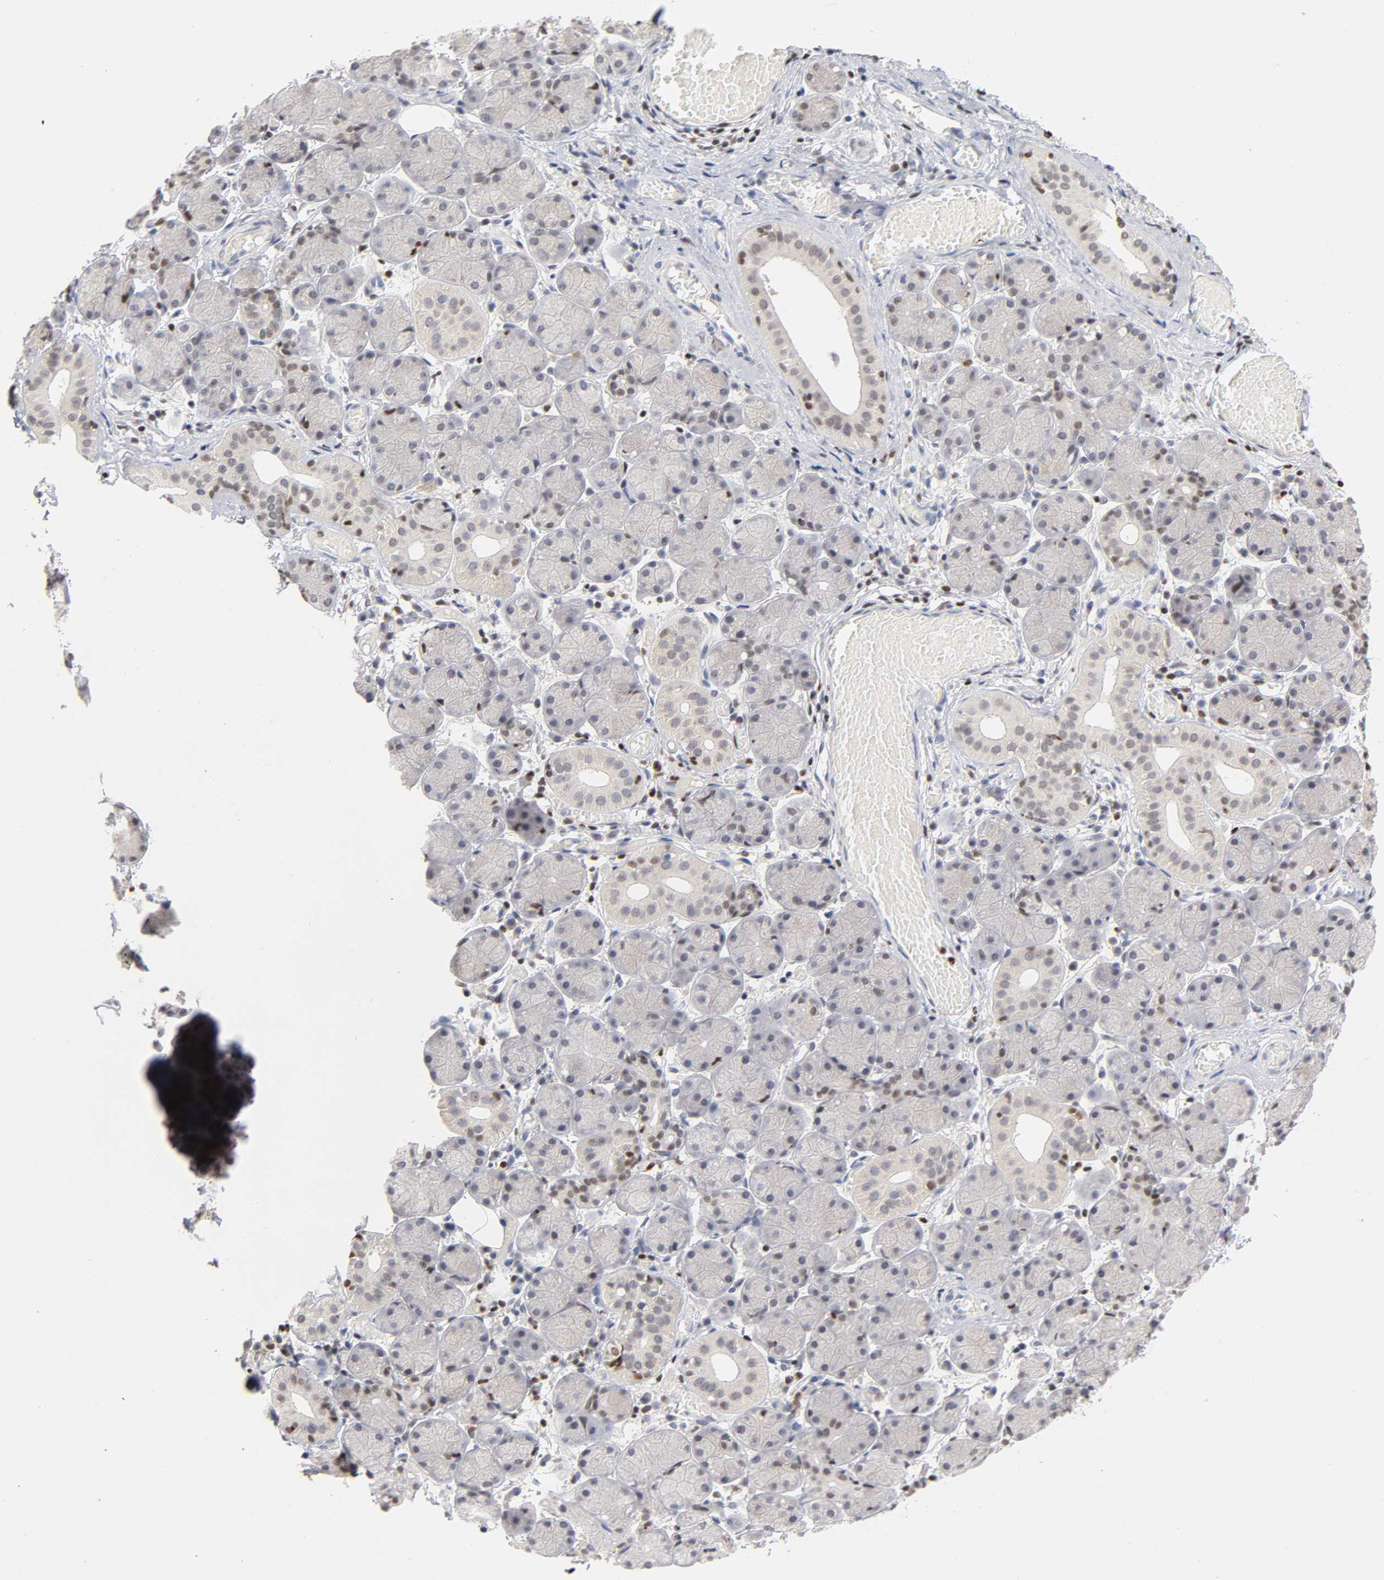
{"staining": {"intensity": "moderate", "quantity": "<25%", "location": "nuclear"}, "tissue": "salivary gland", "cell_type": "Glandular cells", "image_type": "normal", "snomed": [{"axis": "morphology", "description": "Normal tissue, NOS"}, {"axis": "topography", "description": "Salivary gland"}], "caption": "DAB immunohistochemical staining of unremarkable salivary gland demonstrates moderate nuclear protein expression in about <25% of glandular cells. (Brightfield microscopy of DAB IHC at high magnification).", "gene": "RUNX1", "patient": {"sex": "female", "age": 24}}